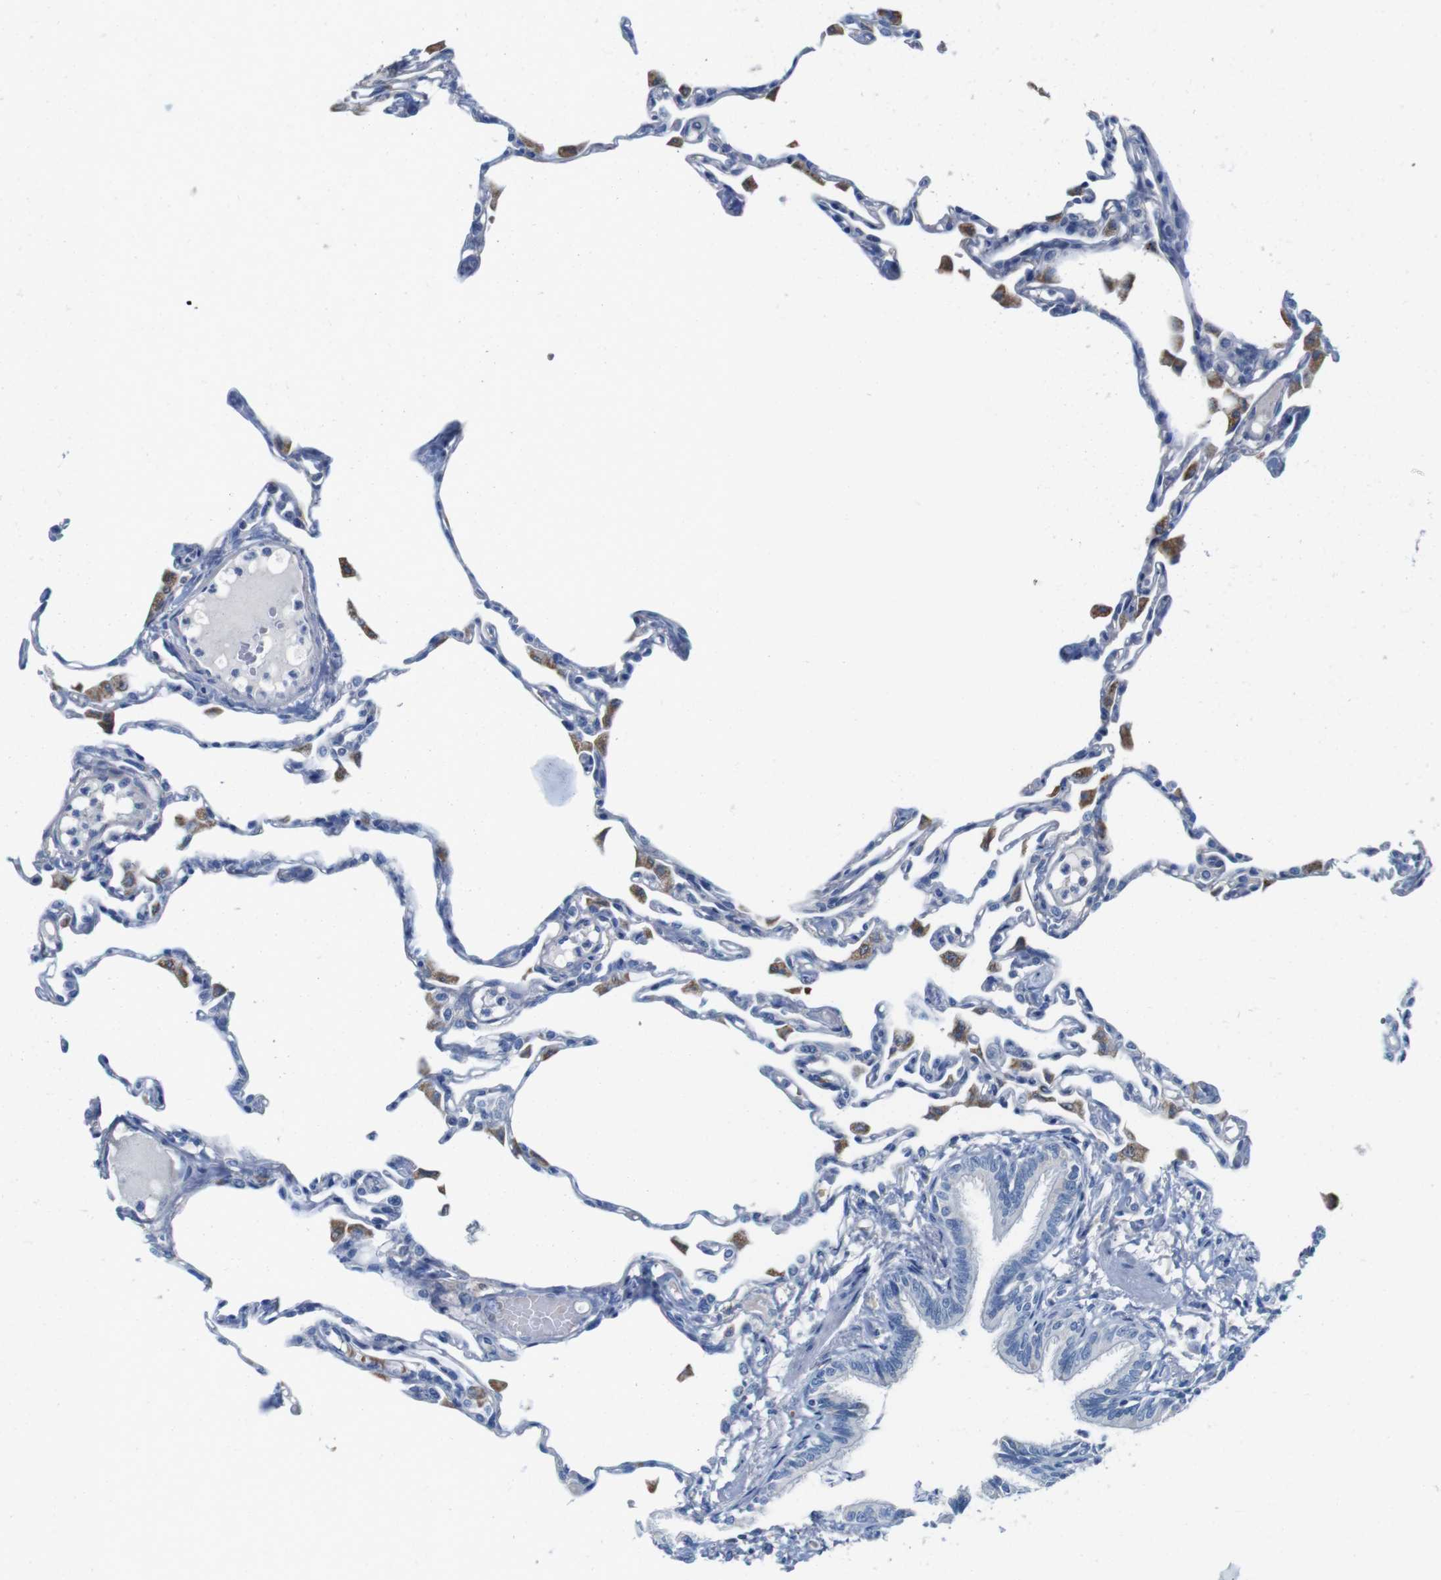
{"staining": {"intensity": "negative", "quantity": "none", "location": "none"}, "tissue": "lung", "cell_type": "Alveolar cells", "image_type": "normal", "snomed": [{"axis": "morphology", "description": "Normal tissue, NOS"}, {"axis": "topography", "description": "Lung"}], "caption": "Alveolar cells show no significant positivity in normal lung. (Stains: DAB IHC with hematoxylin counter stain, Microscopy: brightfield microscopy at high magnification).", "gene": "IGSF8", "patient": {"sex": "female", "age": 49}}